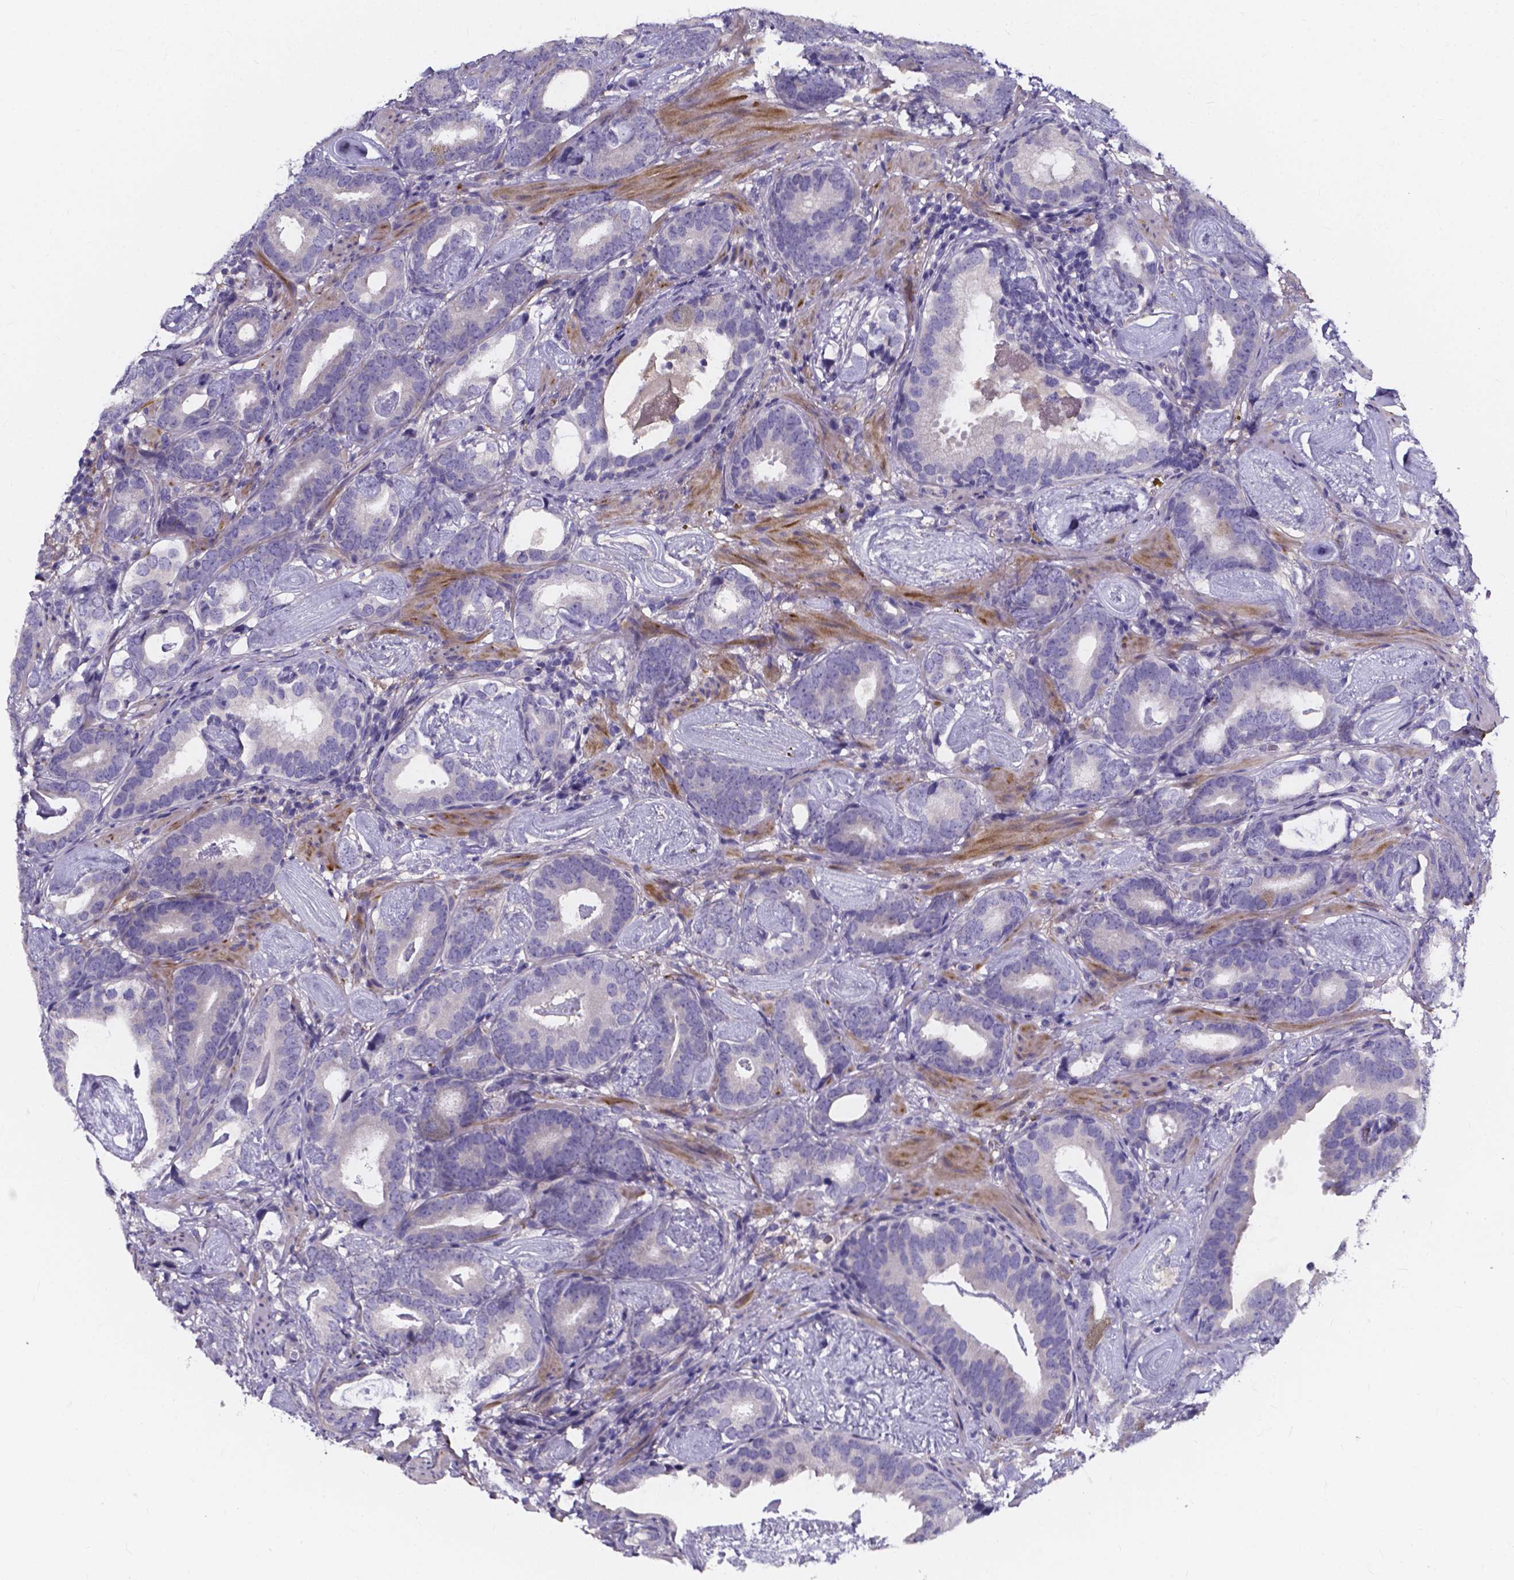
{"staining": {"intensity": "negative", "quantity": "none", "location": "none"}, "tissue": "prostate cancer", "cell_type": "Tumor cells", "image_type": "cancer", "snomed": [{"axis": "morphology", "description": "Adenocarcinoma, Low grade"}, {"axis": "topography", "description": "Prostate and seminal vesicle, NOS"}], "caption": "Immunohistochemical staining of human adenocarcinoma (low-grade) (prostate) reveals no significant staining in tumor cells. The staining is performed using DAB (3,3'-diaminobenzidine) brown chromogen with nuclei counter-stained in using hematoxylin.", "gene": "SPOCD1", "patient": {"sex": "male", "age": 71}}